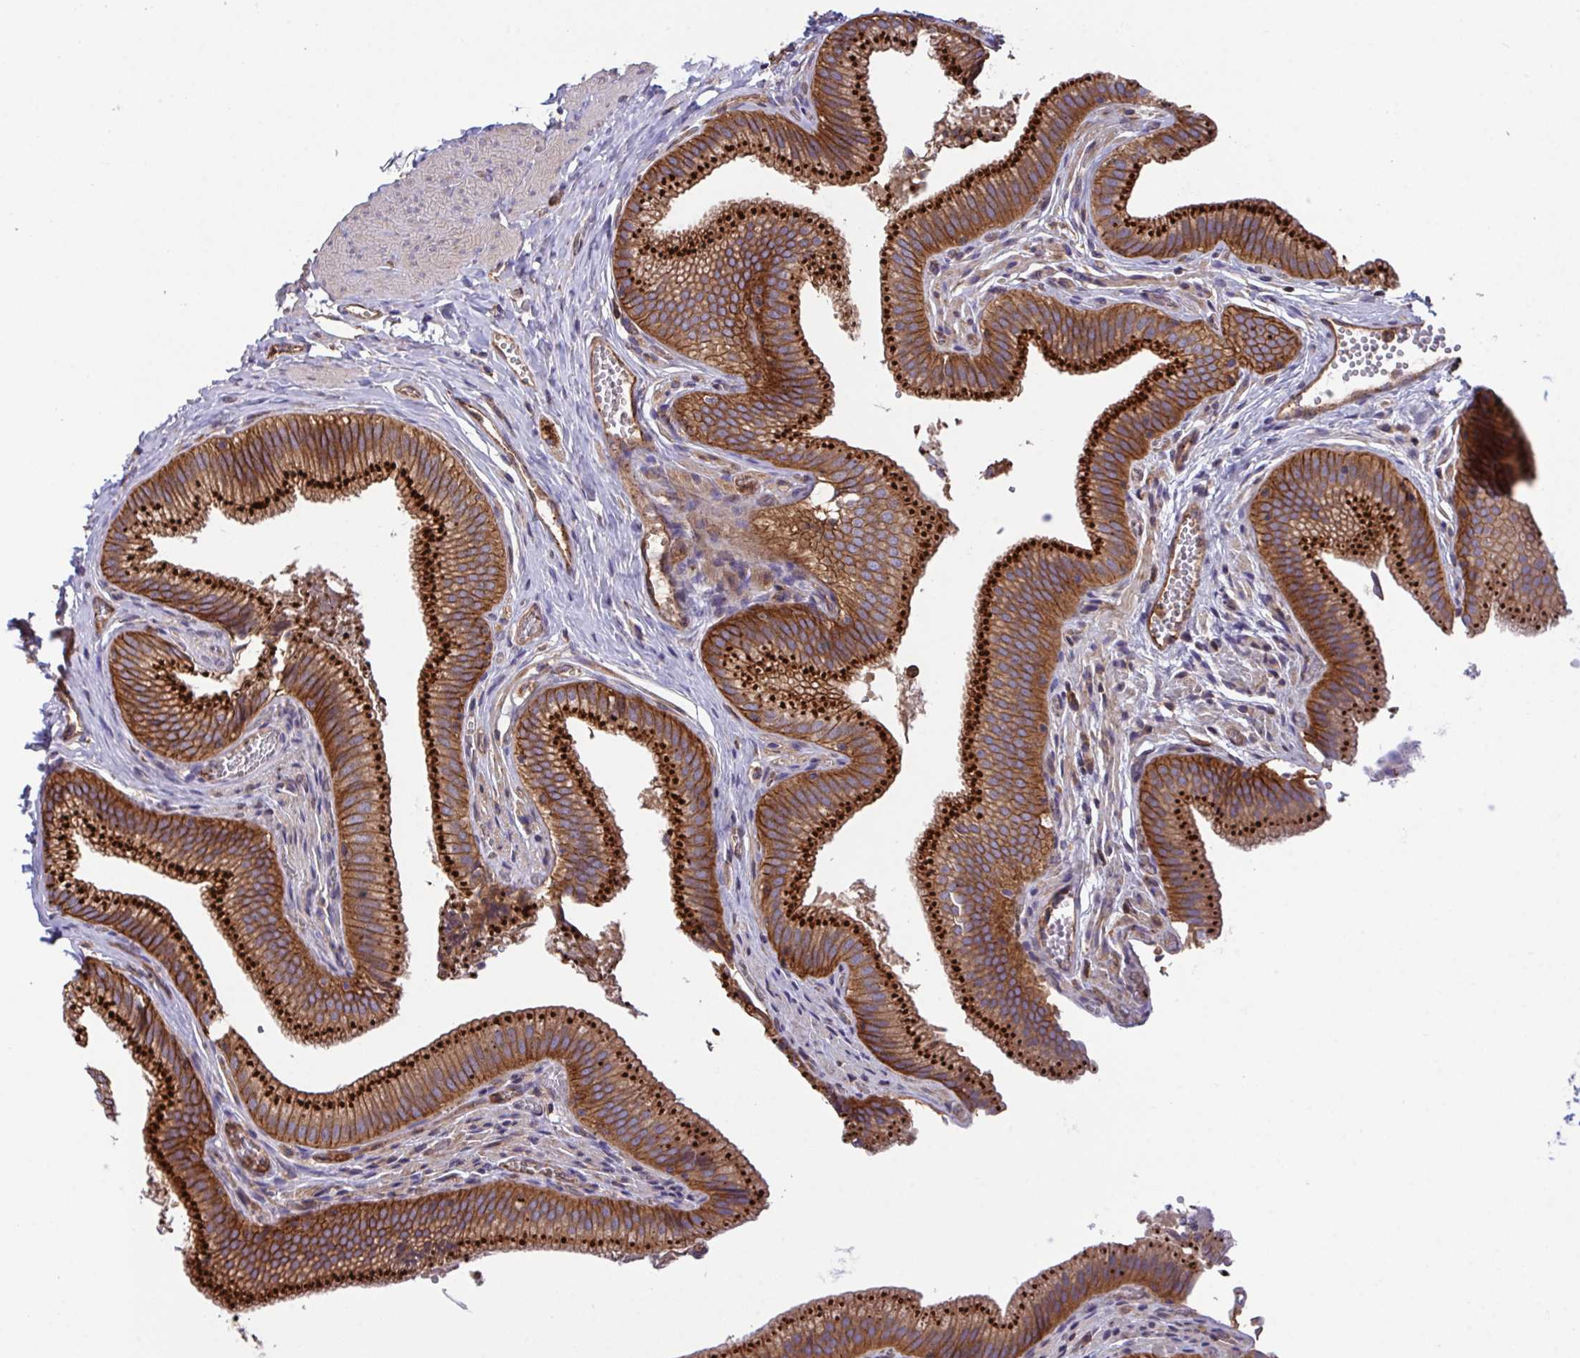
{"staining": {"intensity": "strong", "quantity": ">75%", "location": "cytoplasmic/membranous"}, "tissue": "gallbladder", "cell_type": "Glandular cells", "image_type": "normal", "snomed": [{"axis": "morphology", "description": "Normal tissue, NOS"}, {"axis": "topography", "description": "Gallbladder"}, {"axis": "topography", "description": "Peripheral nerve tissue"}], "caption": "Gallbladder was stained to show a protein in brown. There is high levels of strong cytoplasmic/membranous positivity in about >75% of glandular cells. Using DAB (3,3'-diaminobenzidine) (brown) and hematoxylin (blue) stains, captured at high magnification using brightfield microscopy.", "gene": "C4orf36", "patient": {"sex": "male", "age": 17}}